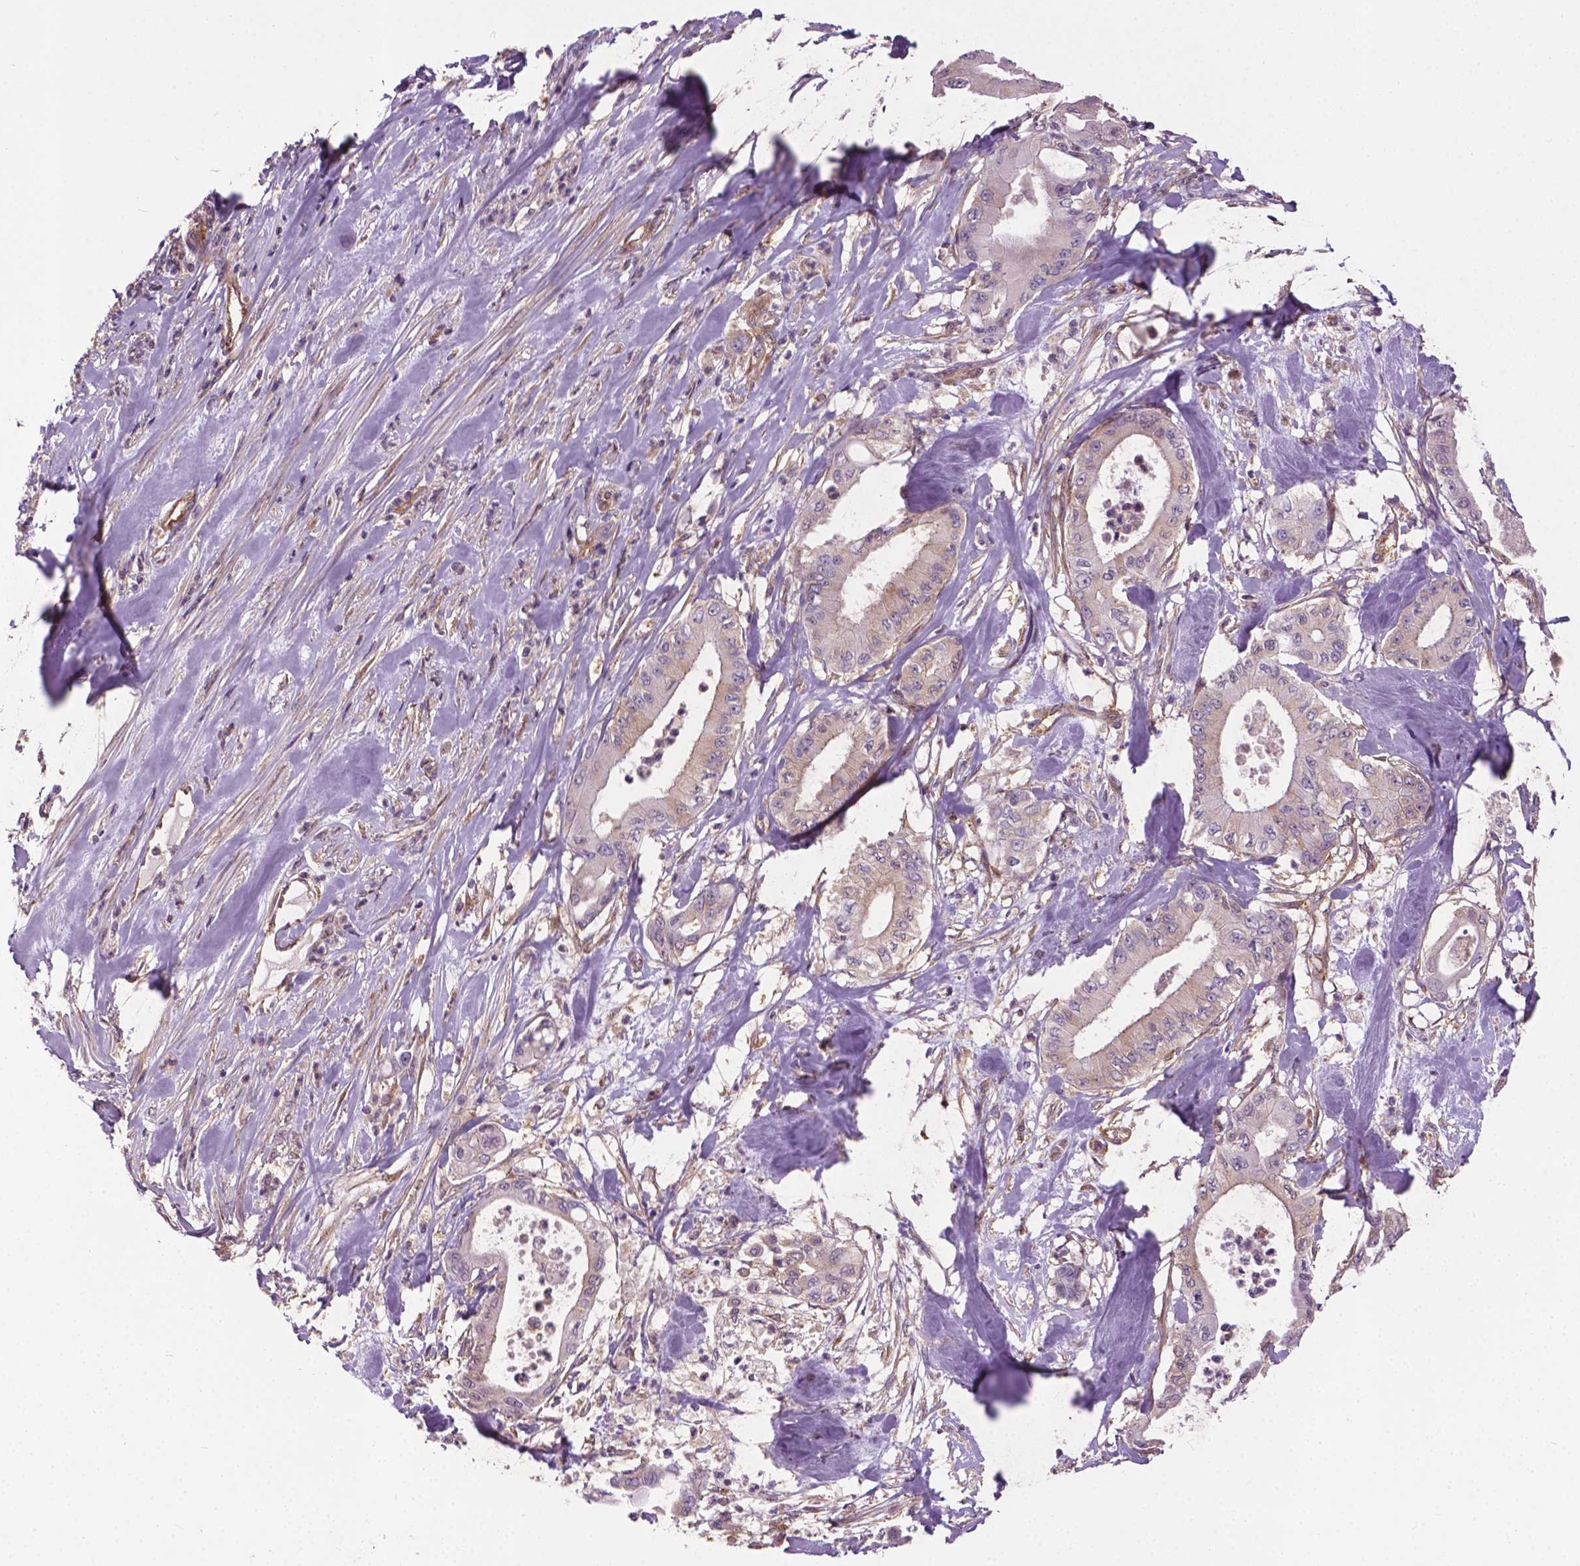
{"staining": {"intensity": "negative", "quantity": "none", "location": "none"}, "tissue": "pancreatic cancer", "cell_type": "Tumor cells", "image_type": "cancer", "snomed": [{"axis": "morphology", "description": "Adenocarcinoma, NOS"}, {"axis": "topography", "description": "Pancreas"}], "caption": "Photomicrograph shows no significant protein positivity in tumor cells of pancreatic adenocarcinoma.", "gene": "MZT1", "patient": {"sex": "male", "age": 71}}